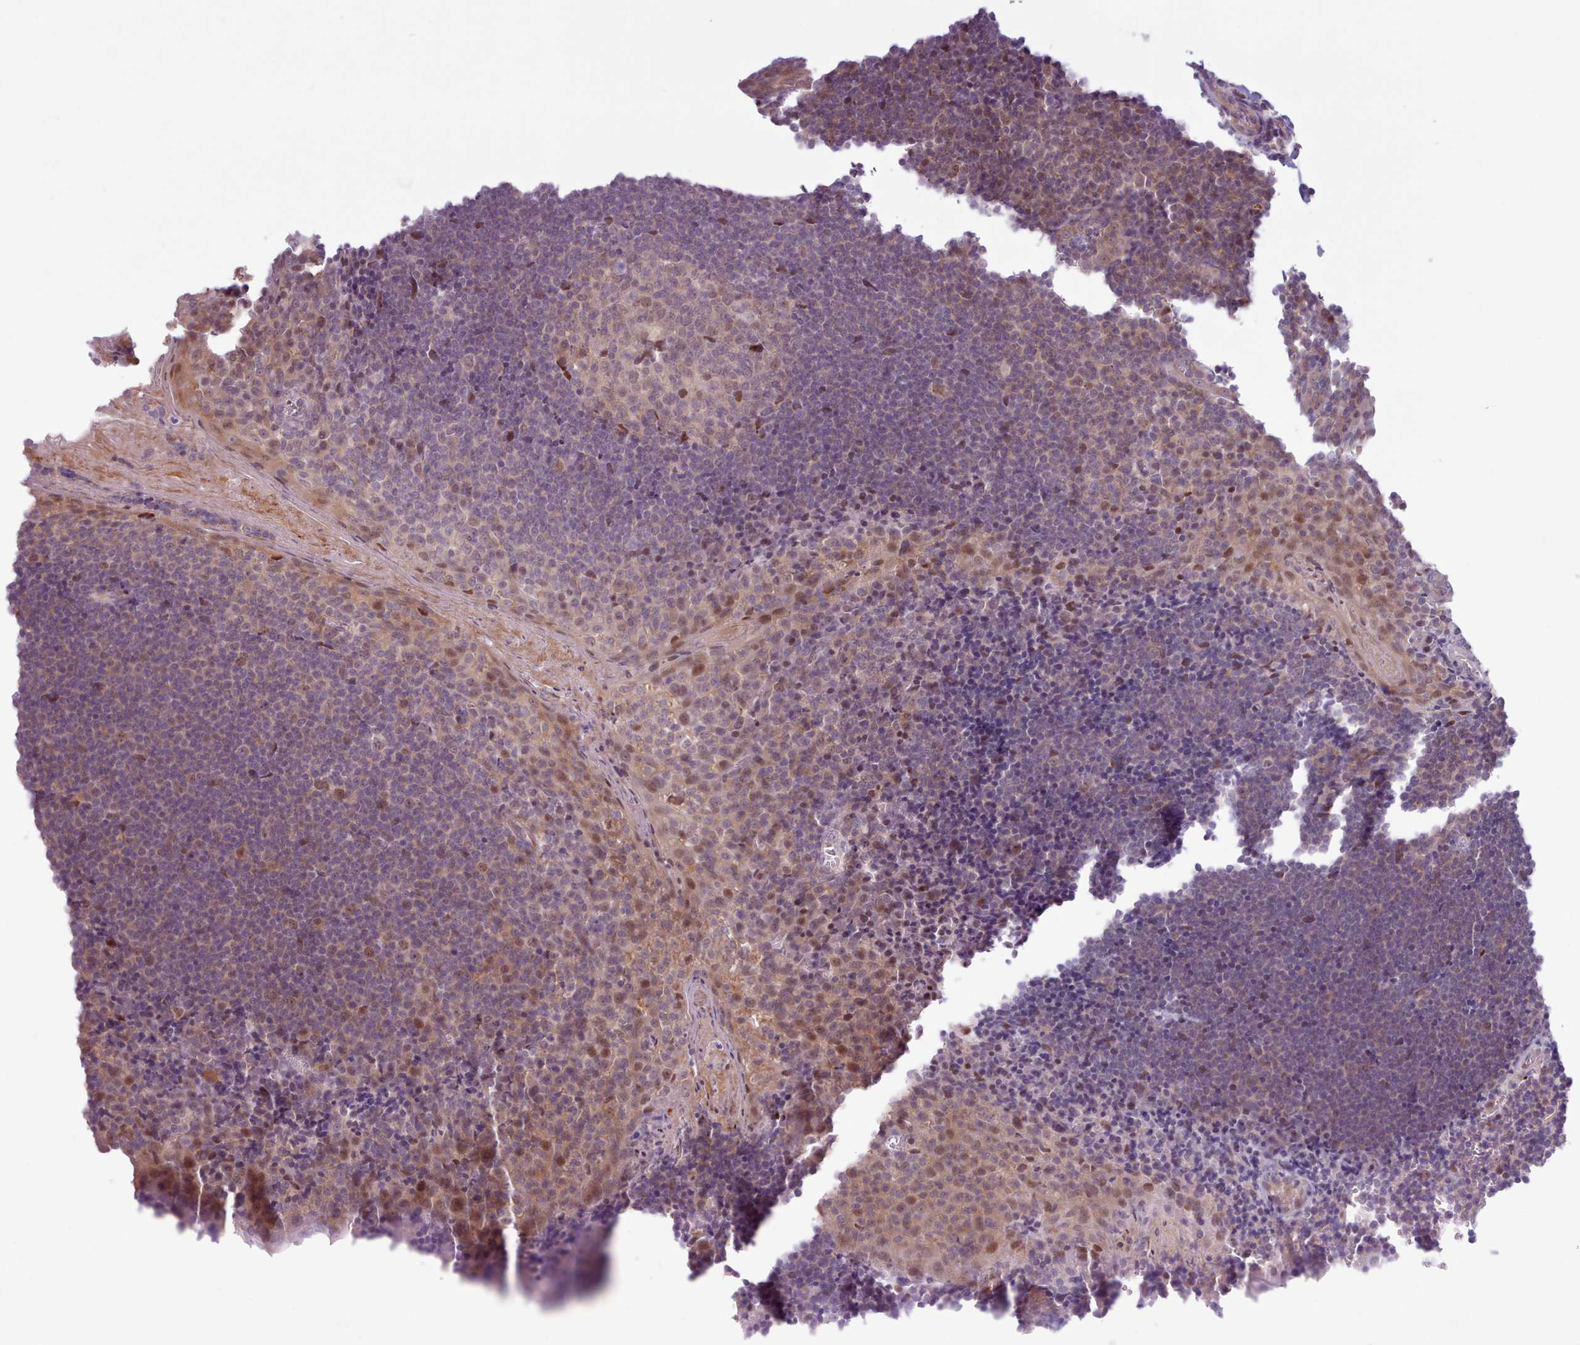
{"staining": {"intensity": "moderate", "quantity": "<25%", "location": "nuclear"}, "tissue": "tonsil", "cell_type": "Germinal center cells", "image_type": "normal", "snomed": [{"axis": "morphology", "description": "Normal tissue, NOS"}, {"axis": "topography", "description": "Tonsil"}], "caption": "Protein expression analysis of normal human tonsil reveals moderate nuclear expression in approximately <25% of germinal center cells.", "gene": "KBTBD6", "patient": {"sex": "male", "age": 27}}